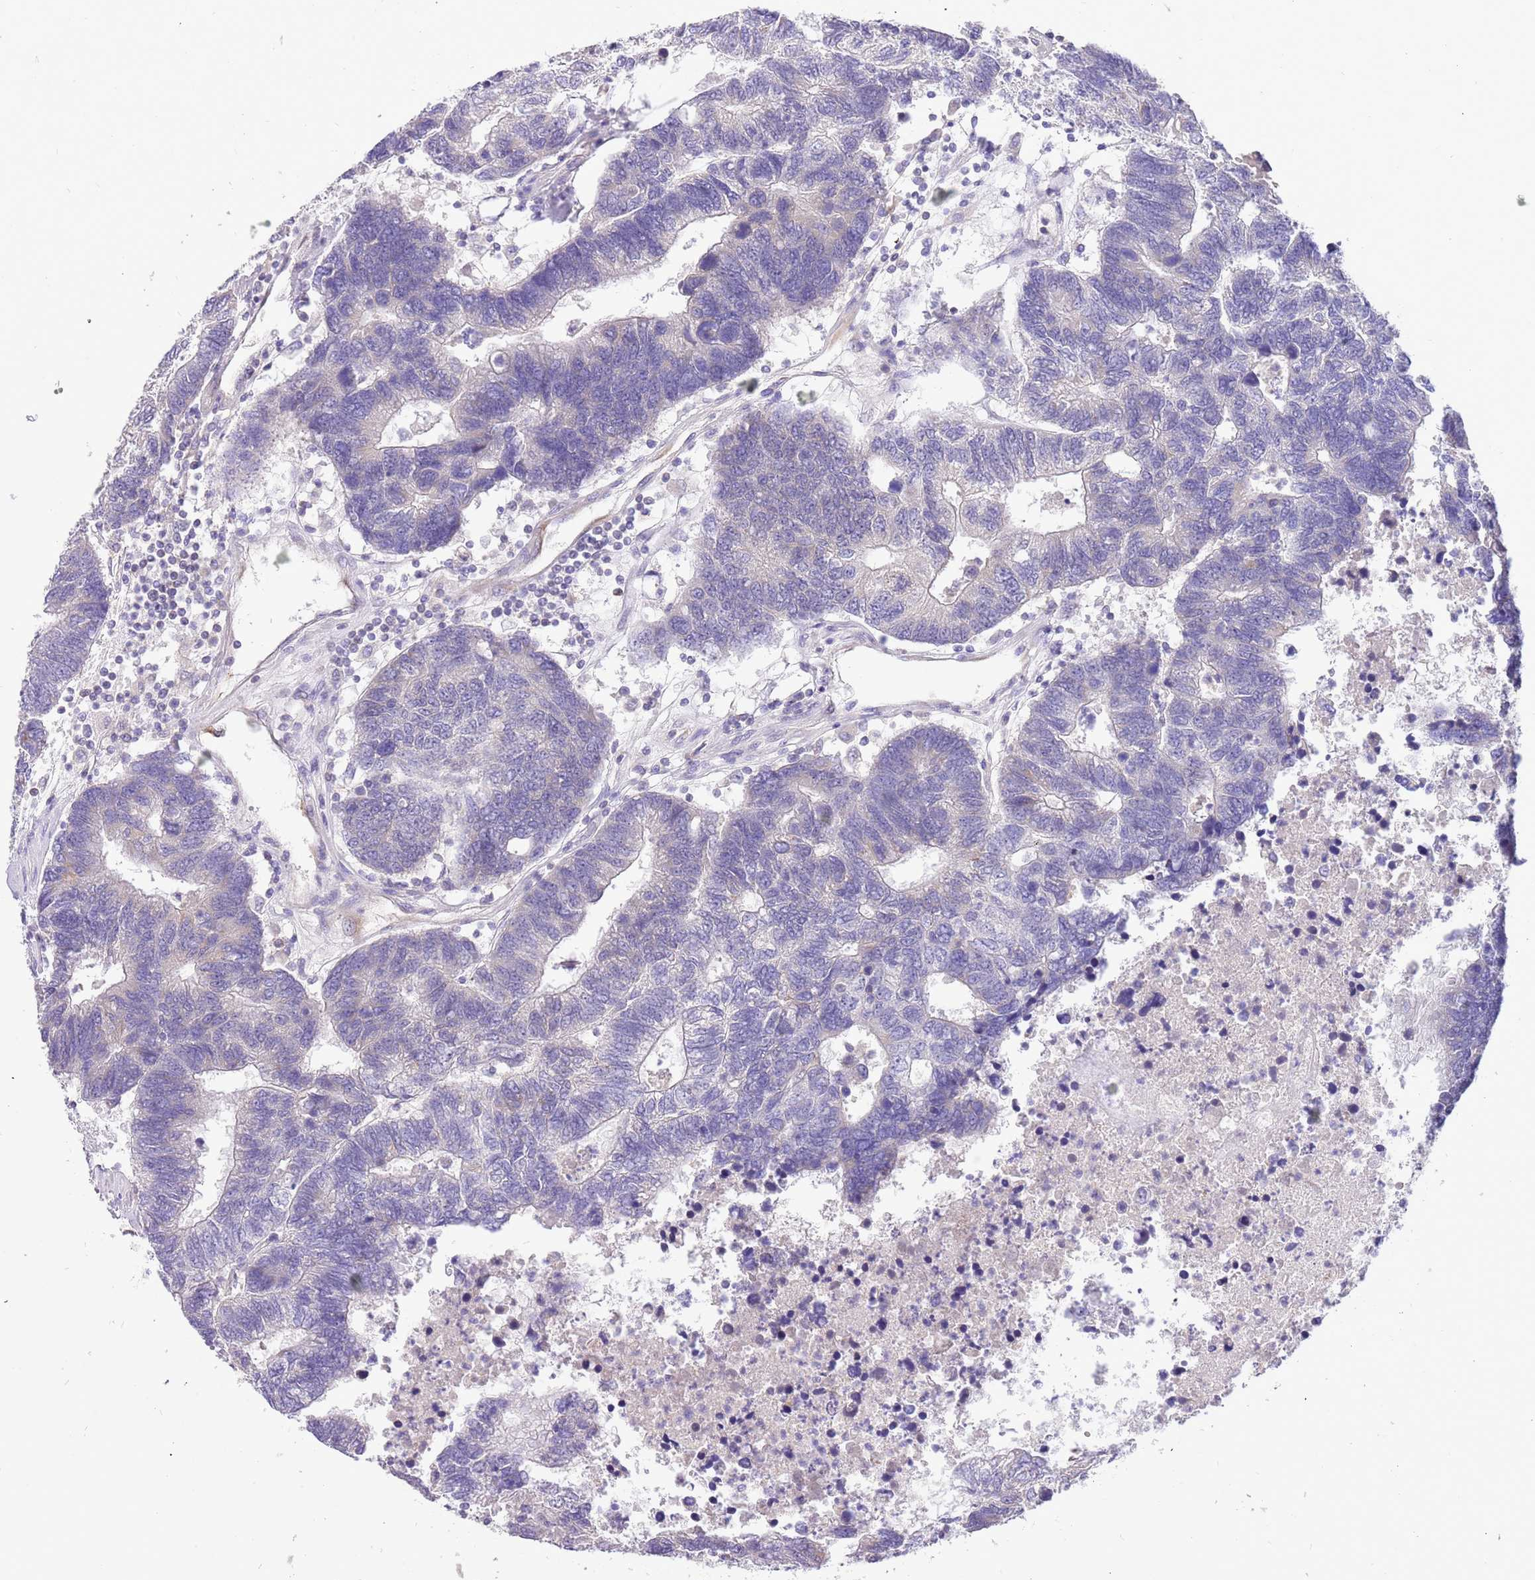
{"staining": {"intensity": "negative", "quantity": "none", "location": "none"}, "tissue": "colorectal cancer", "cell_type": "Tumor cells", "image_type": "cancer", "snomed": [{"axis": "morphology", "description": "Adenocarcinoma, NOS"}, {"axis": "topography", "description": "Colon"}], "caption": "Immunohistochemistry (IHC) of human adenocarcinoma (colorectal) demonstrates no staining in tumor cells.", "gene": "GLCE", "patient": {"sex": "female", "age": 48}}